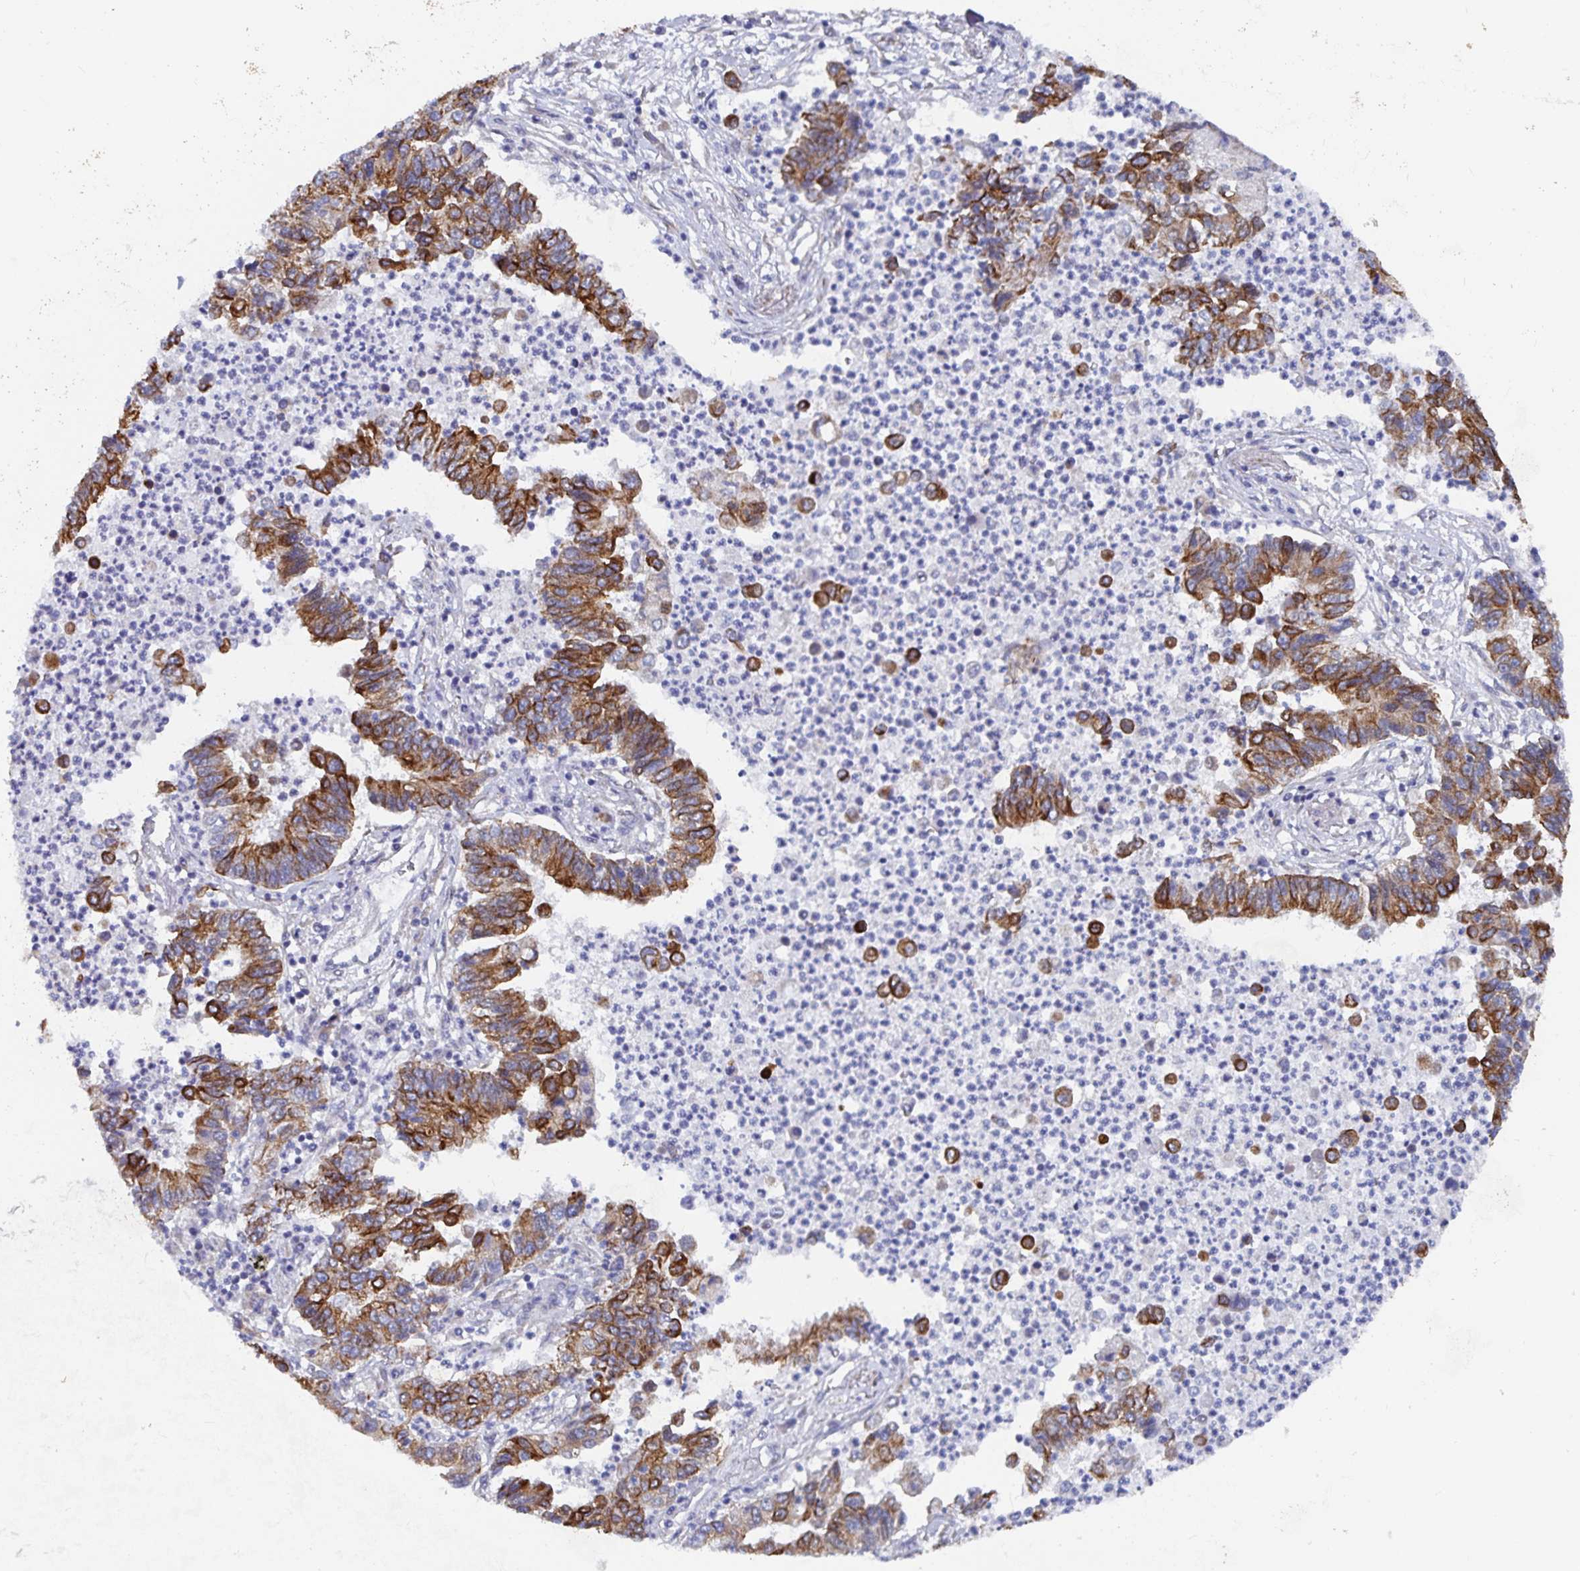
{"staining": {"intensity": "strong", "quantity": "25%-75%", "location": "cytoplasmic/membranous"}, "tissue": "lung cancer", "cell_type": "Tumor cells", "image_type": "cancer", "snomed": [{"axis": "morphology", "description": "Adenocarcinoma, NOS"}, {"axis": "topography", "description": "Lung"}], "caption": "Protein expression analysis of lung cancer (adenocarcinoma) shows strong cytoplasmic/membranous expression in approximately 25%-75% of tumor cells. (DAB (3,3'-diaminobenzidine) = brown stain, brightfield microscopy at high magnification).", "gene": "ZIK1", "patient": {"sex": "female", "age": 57}}